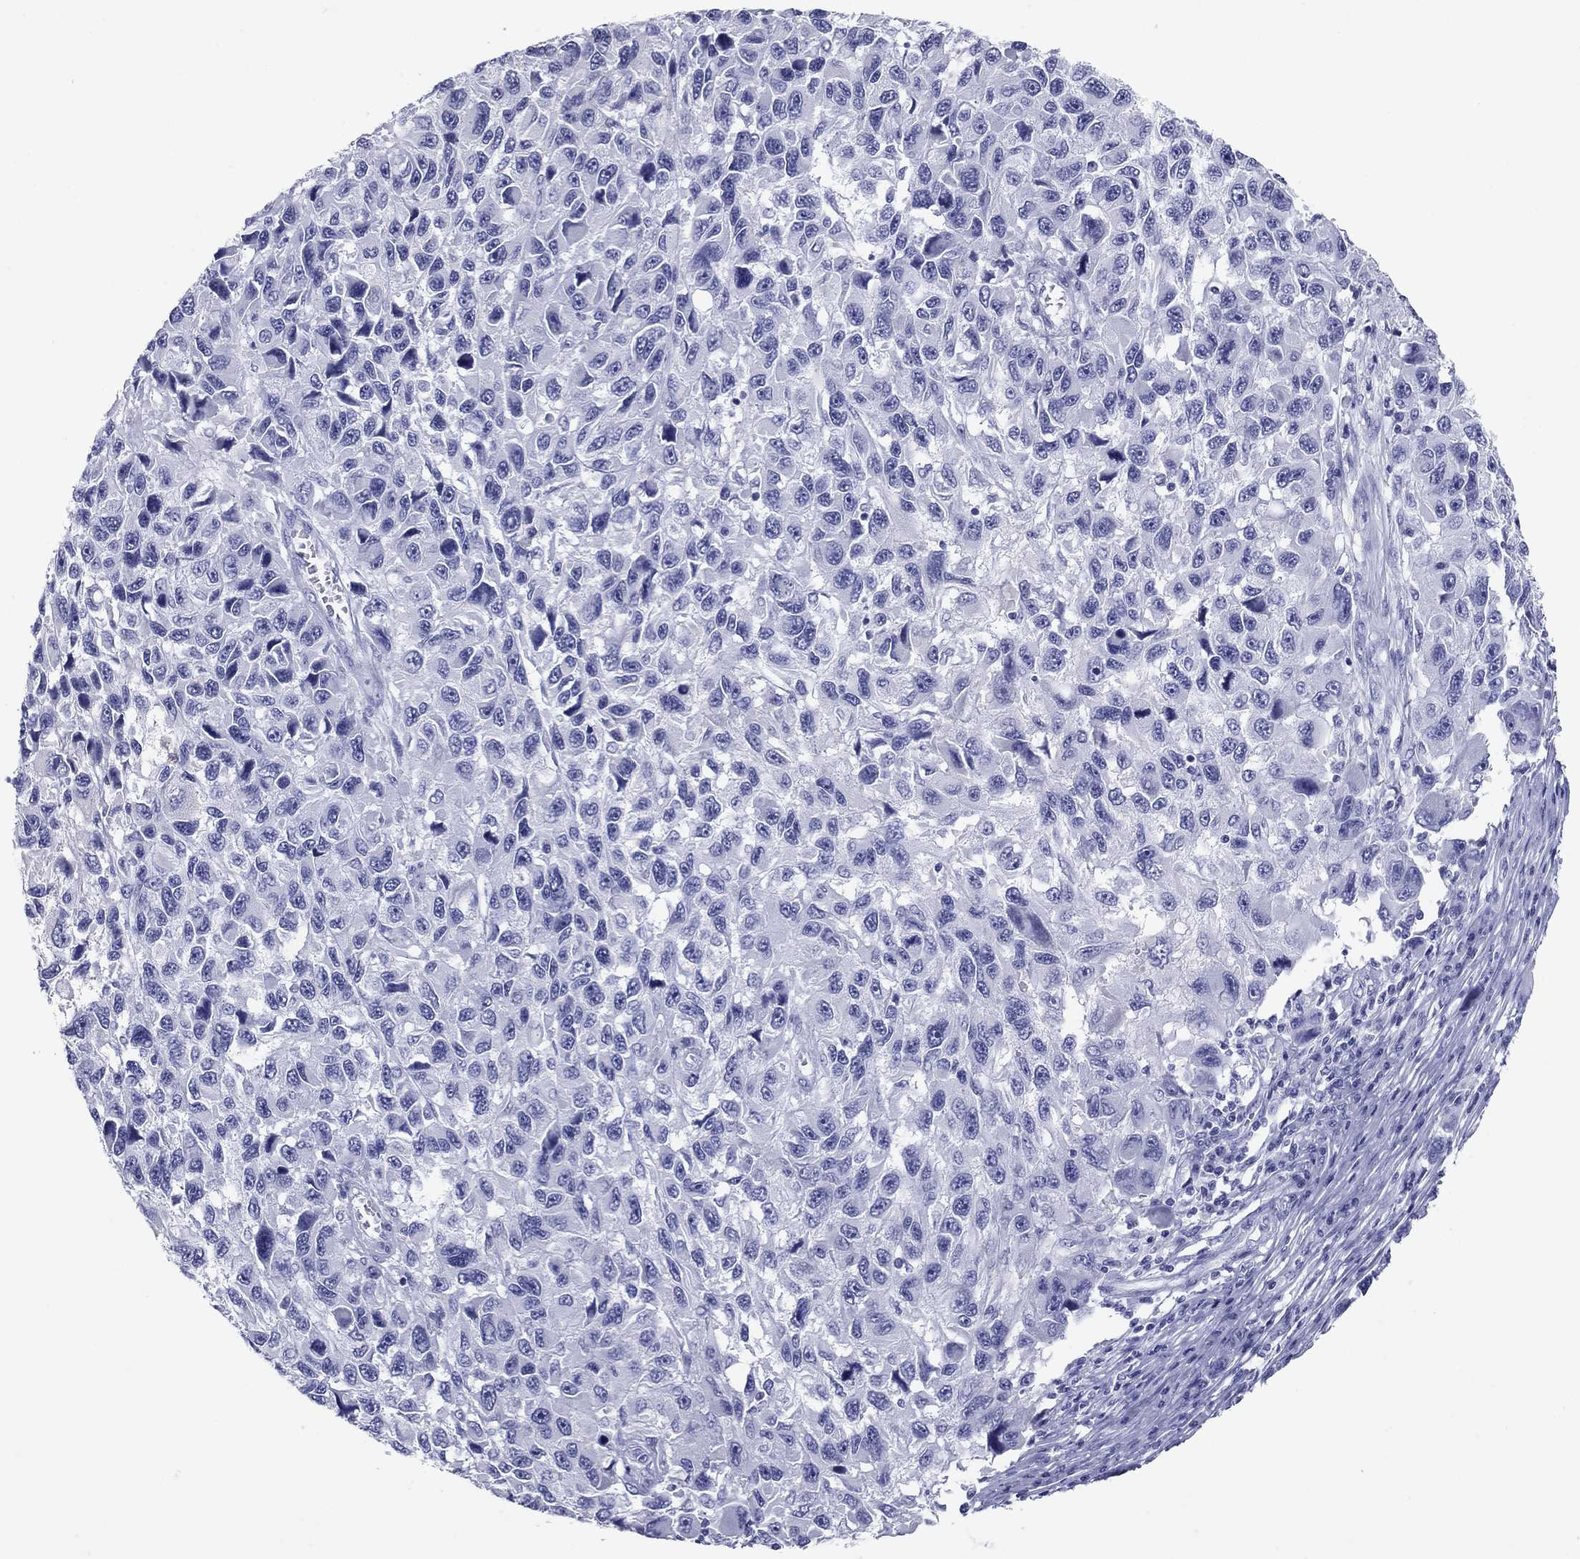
{"staining": {"intensity": "negative", "quantity": "none", "location": "none"}, "tissue": "melanoma", "cell_type": "Tumor cells", "image_type": "cancer", "snomed": [{"axis": "morphology", "description": "Malignant melanoma, NOS"}, {"axis": "topography", "description": "Skin"}], "caption": "Micrograph shows no protein staining in tumor cells of malignant melanoma tissue.", "gene": "ATP4A", "patient": {"sex": "male", "age": 53}}